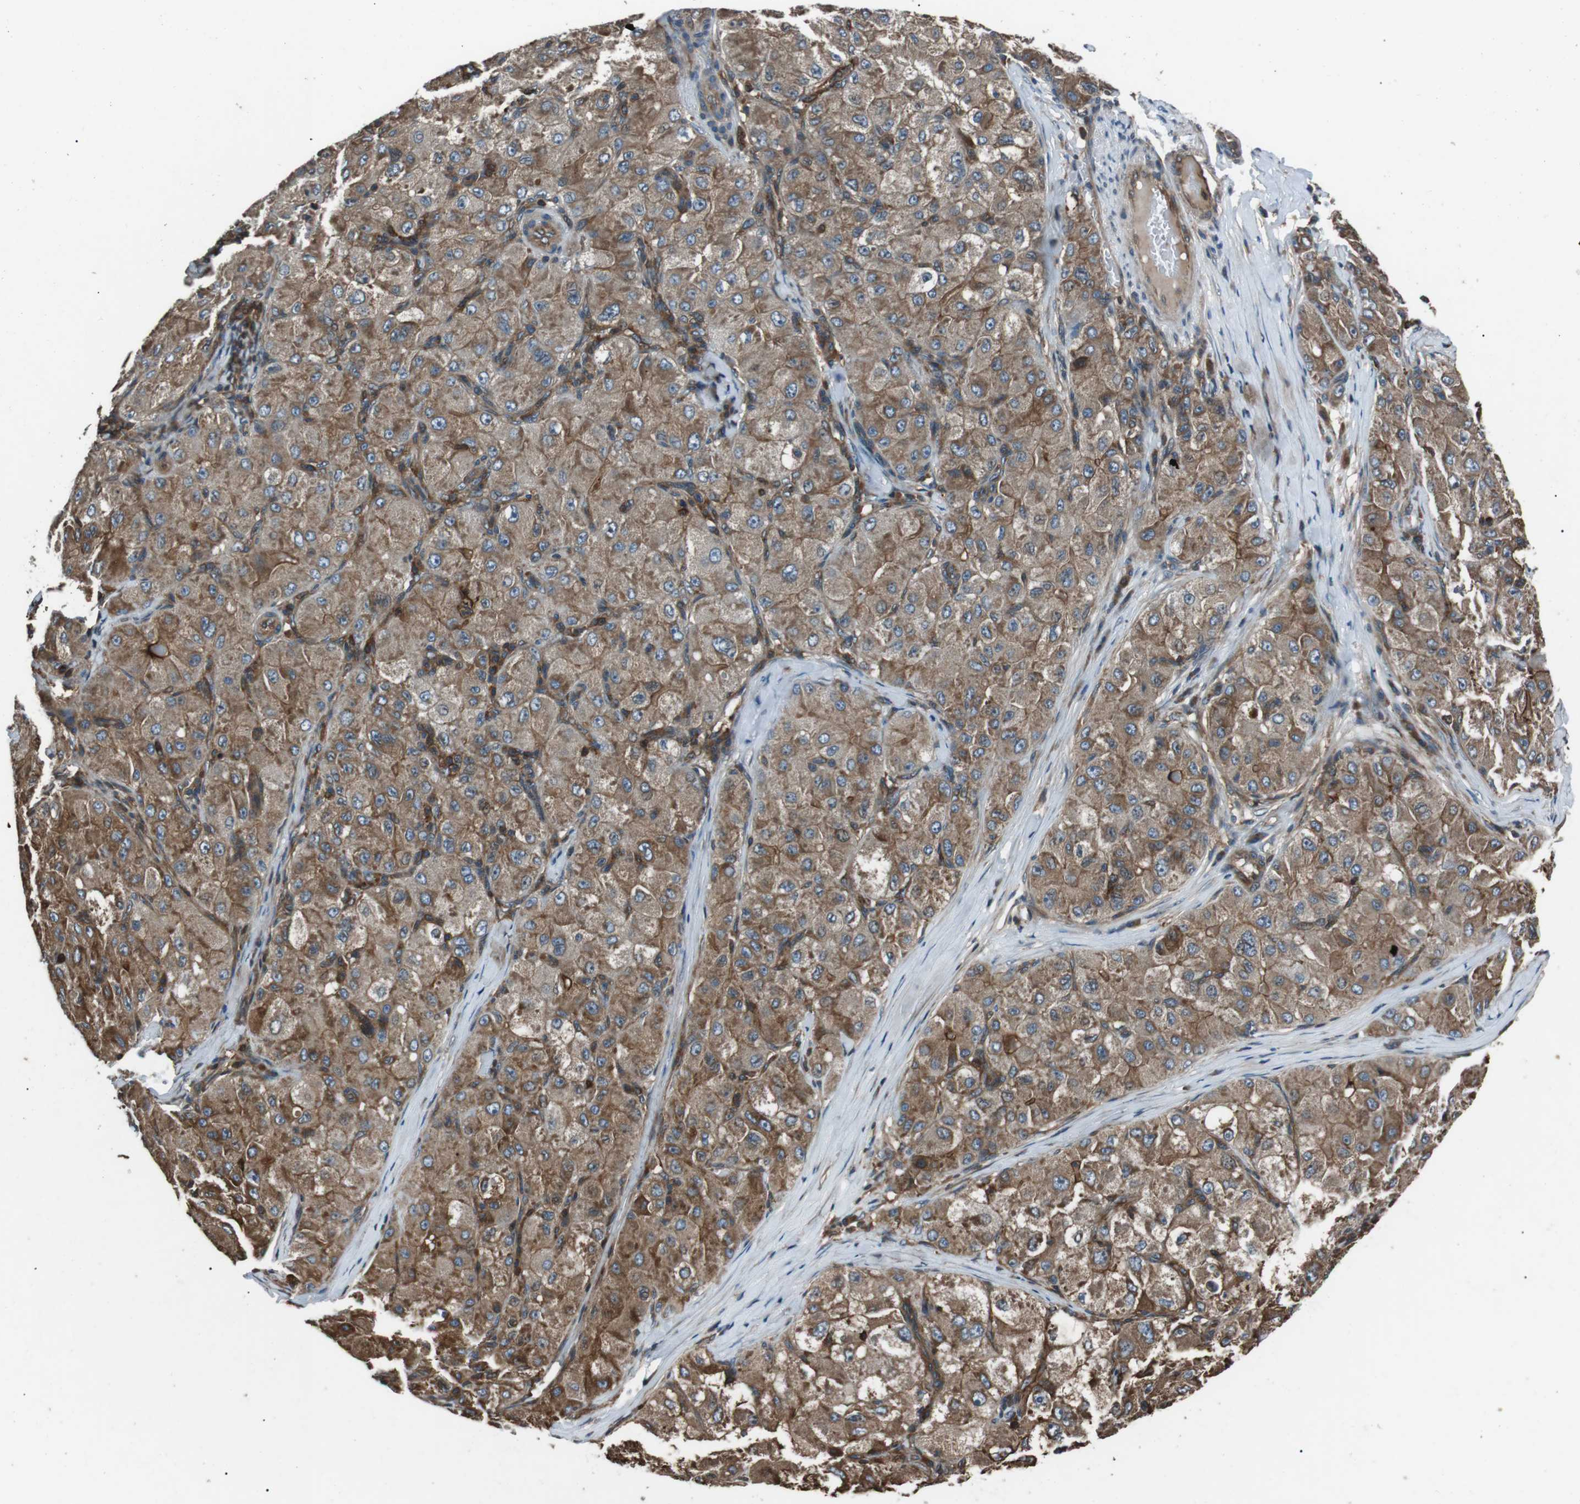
{"staining": {"intensity": "moderate", "quantity": ">75%", "location": "cytoplasmic/membranous"}, "tissue": "liver cancer", "cell_type": "Tumor cells", "image_type": "cancer", "snomed": [{"axis": "morphology", "description": "Carcinoma, Hepatocellular, NOS"}, {"axis": "topography", "description": "Liver"}], "caption": "Immunohistochemistry micrograph of neoplastic tissue: liver cancer (hepatocellular carcinoma) stained using immunohistochemistry exhibits medium levels of moderate protein expression localized specifically in the cytoplasmic/membranous of tumor cells, appearing as a cytoplasmic/membranous brown color.", "gene": "GPR161", "patient": {"sex": "male", "age": 80}}